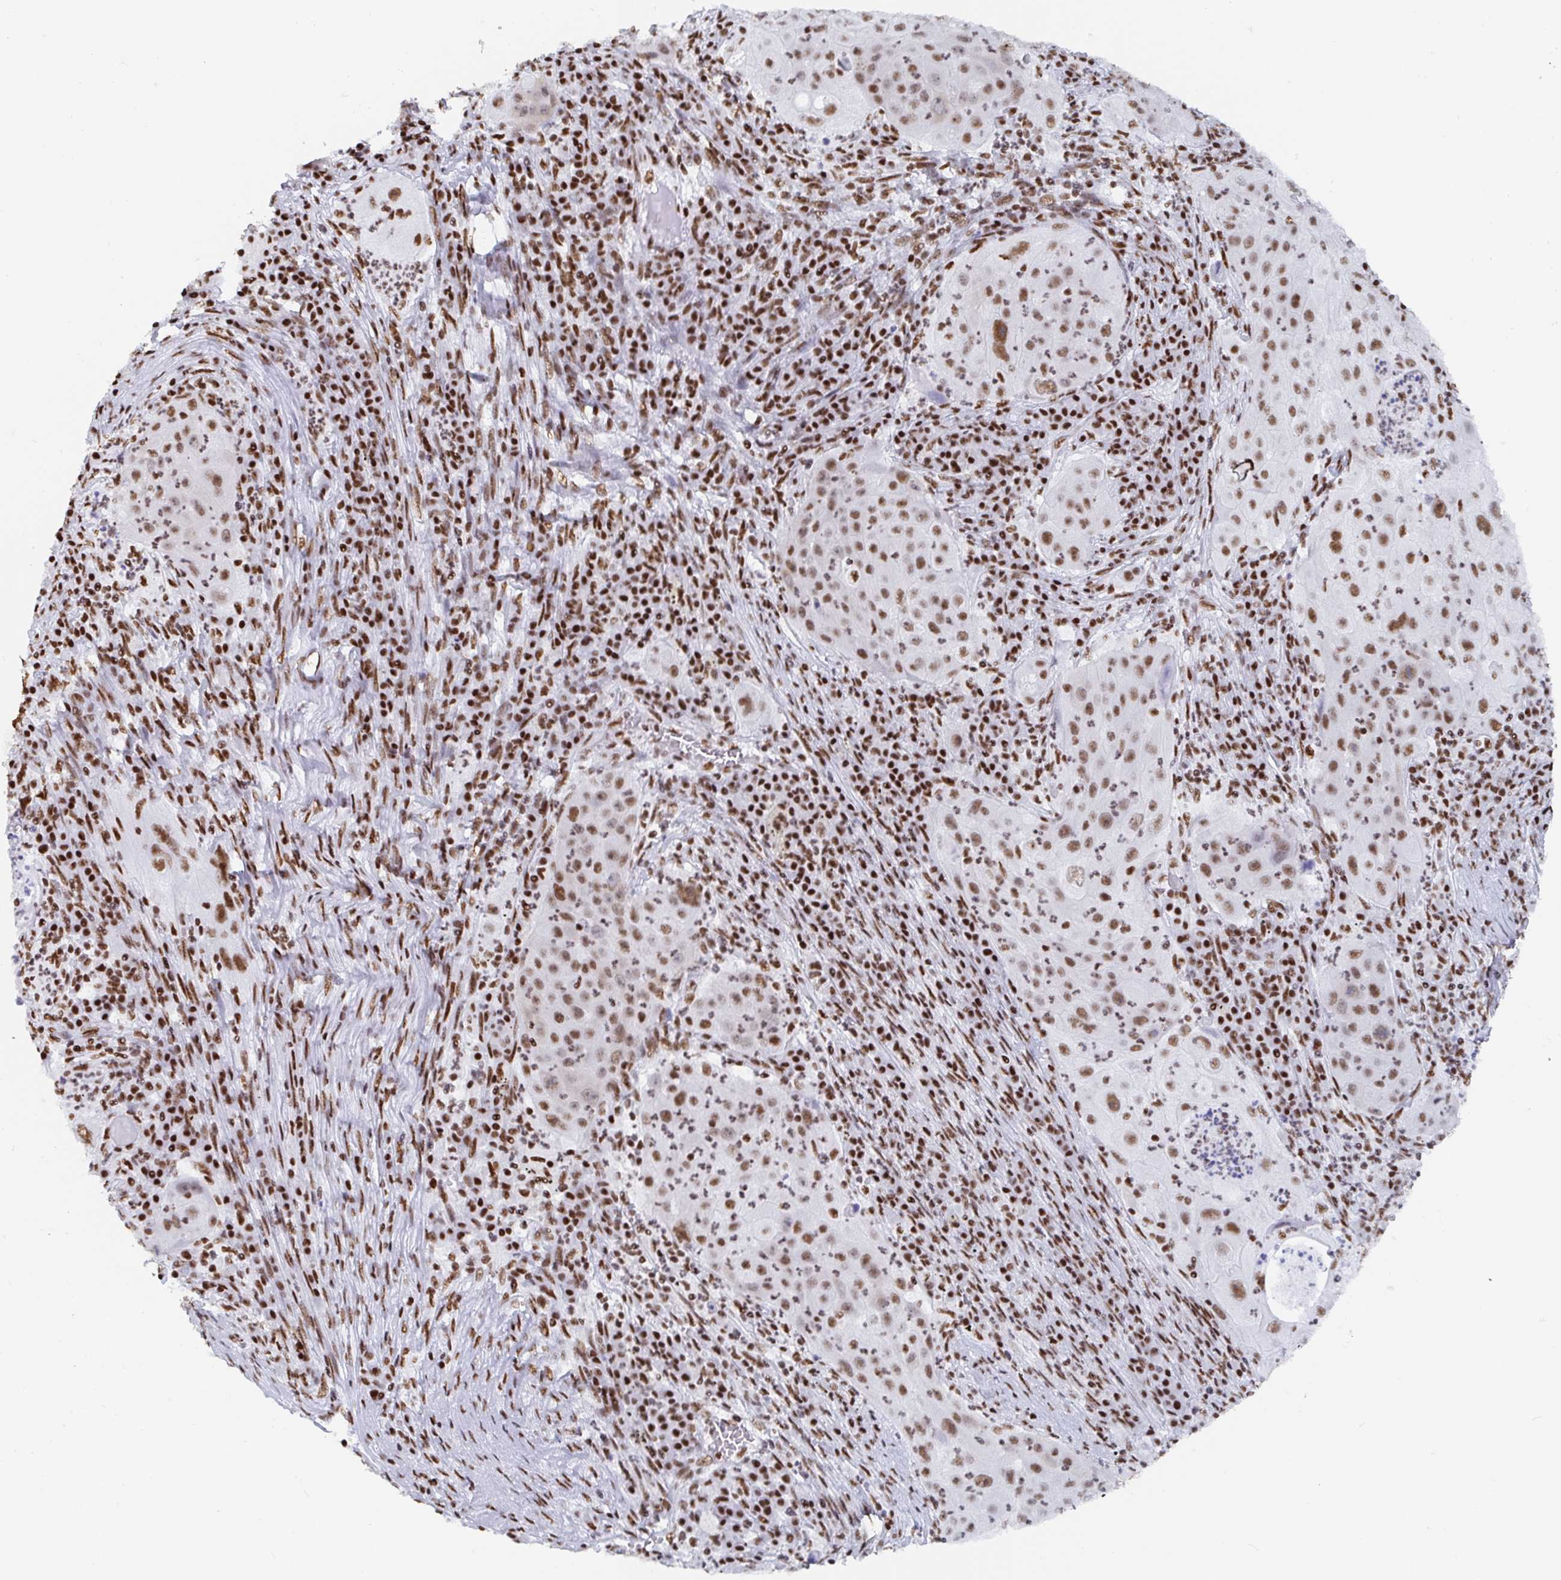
{"staining": {"intensity": "moderate", "quantity": ">75%", "location": "nuclear"}, "tissue": "lung cancer", "cell_type": "Tumor cells", "image_type": "cancer", "snomed": [{"axis": "morphology", "description": "Squamous cell carcinoma, NOS"}, {"axis": "topography", "description": "Lung"}], "caption": "Lung squamous cell carcinoma stained for a protein (brown) displays moderate nuclear positive positivity in about >75% of tumor cells.", "gene": "EWSR1", "patient": {"sex": "female", "age": 59}}